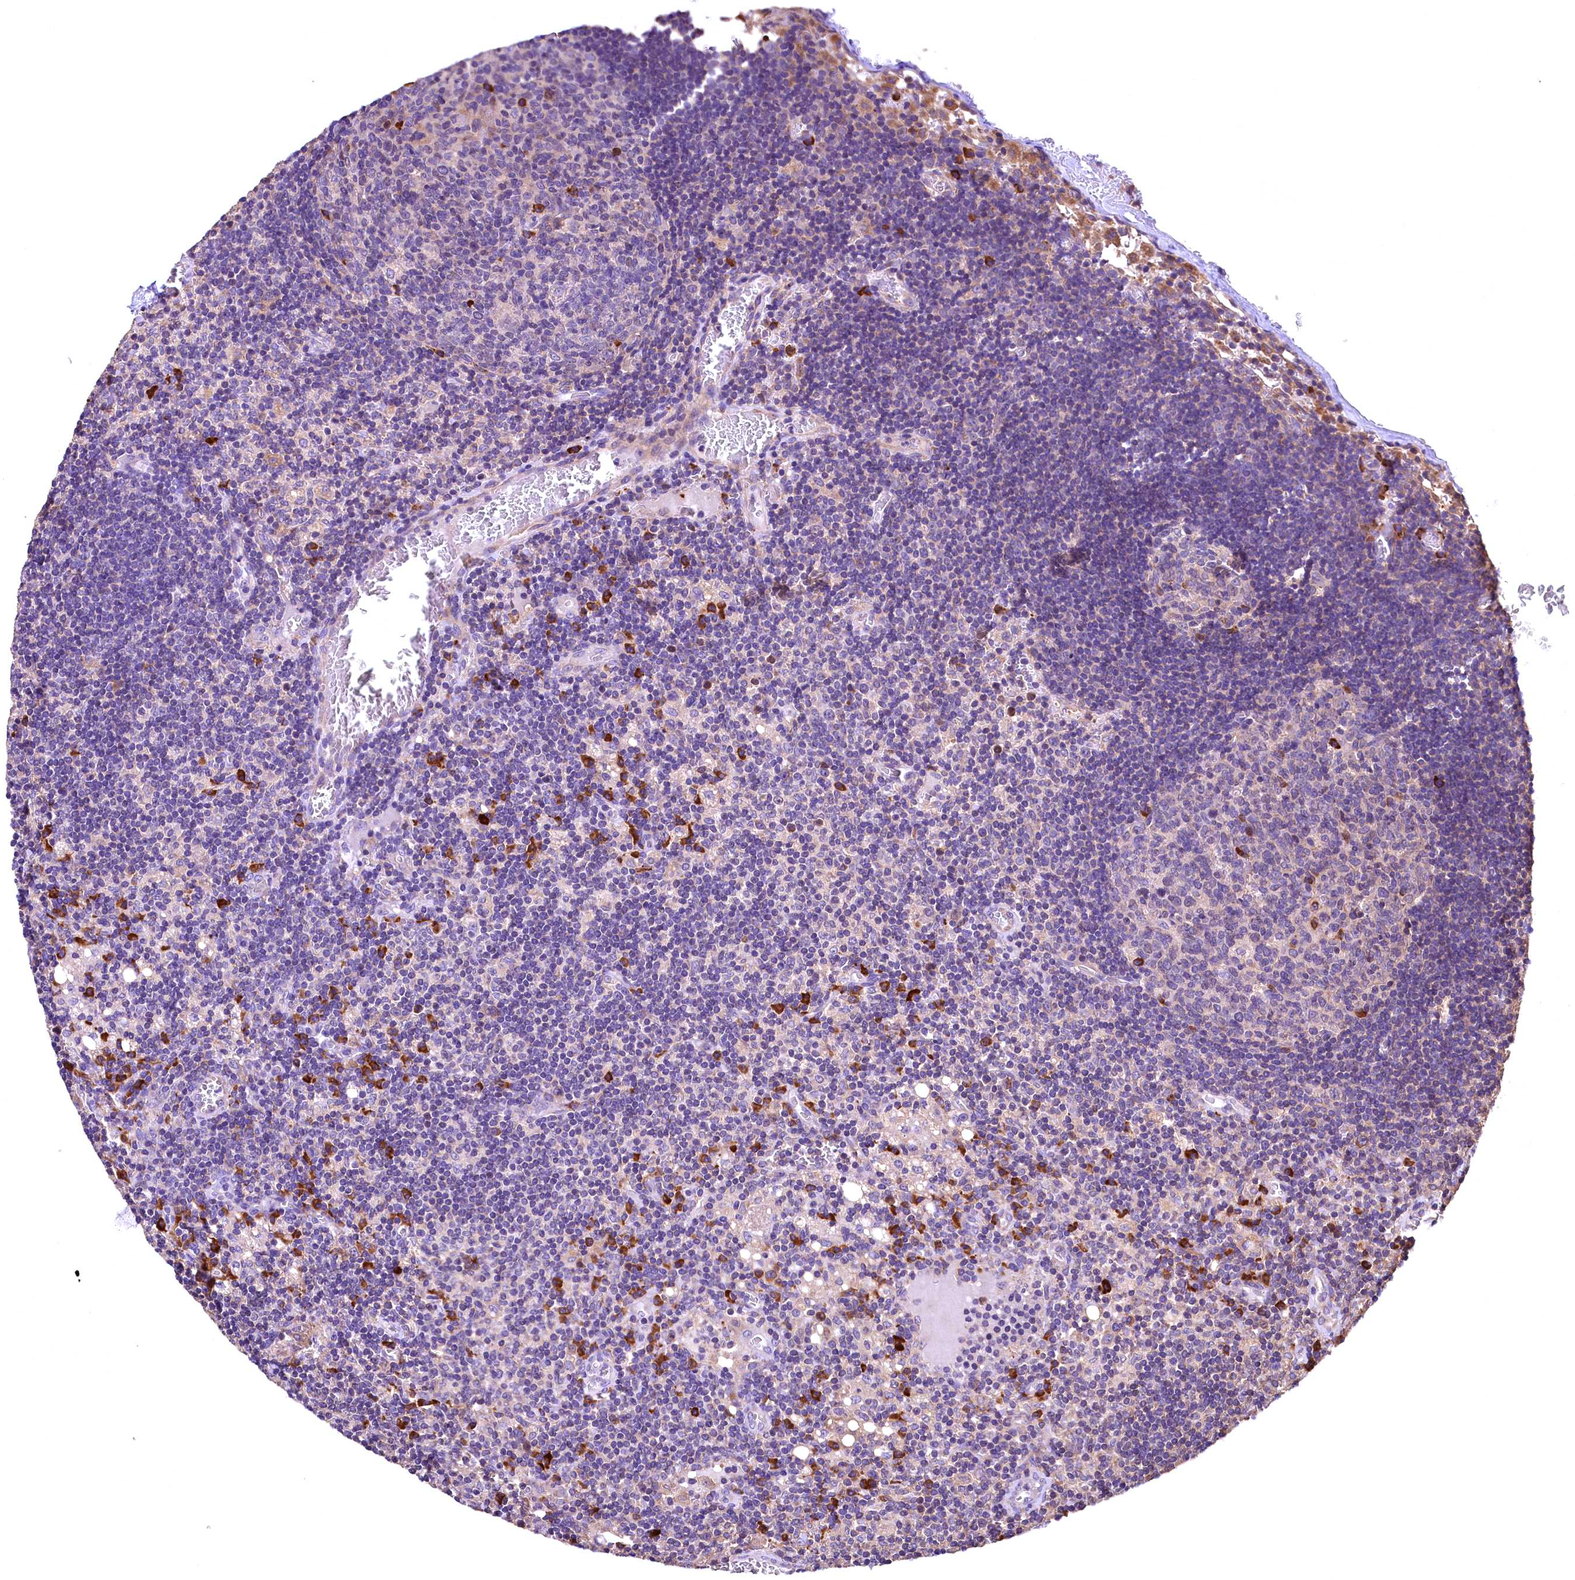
{"staining": {"intensity": "negative", "quantity": "none", "location": "none"}, "tissue": "lymph node", "cell_type": "Germinal center cells", "image_type": "normal", "snomed": [{"axis": "morphology", "description": "Normal tissue, NOS"}, {"axis": "topography", "description": "Lymph node"}], "caption": "A histopathology image of lymph node stained for a protein displays no brown staining in germinal center cells.", "gene": "ENKD1", "patient": {"sex": "female", "age": 73}}